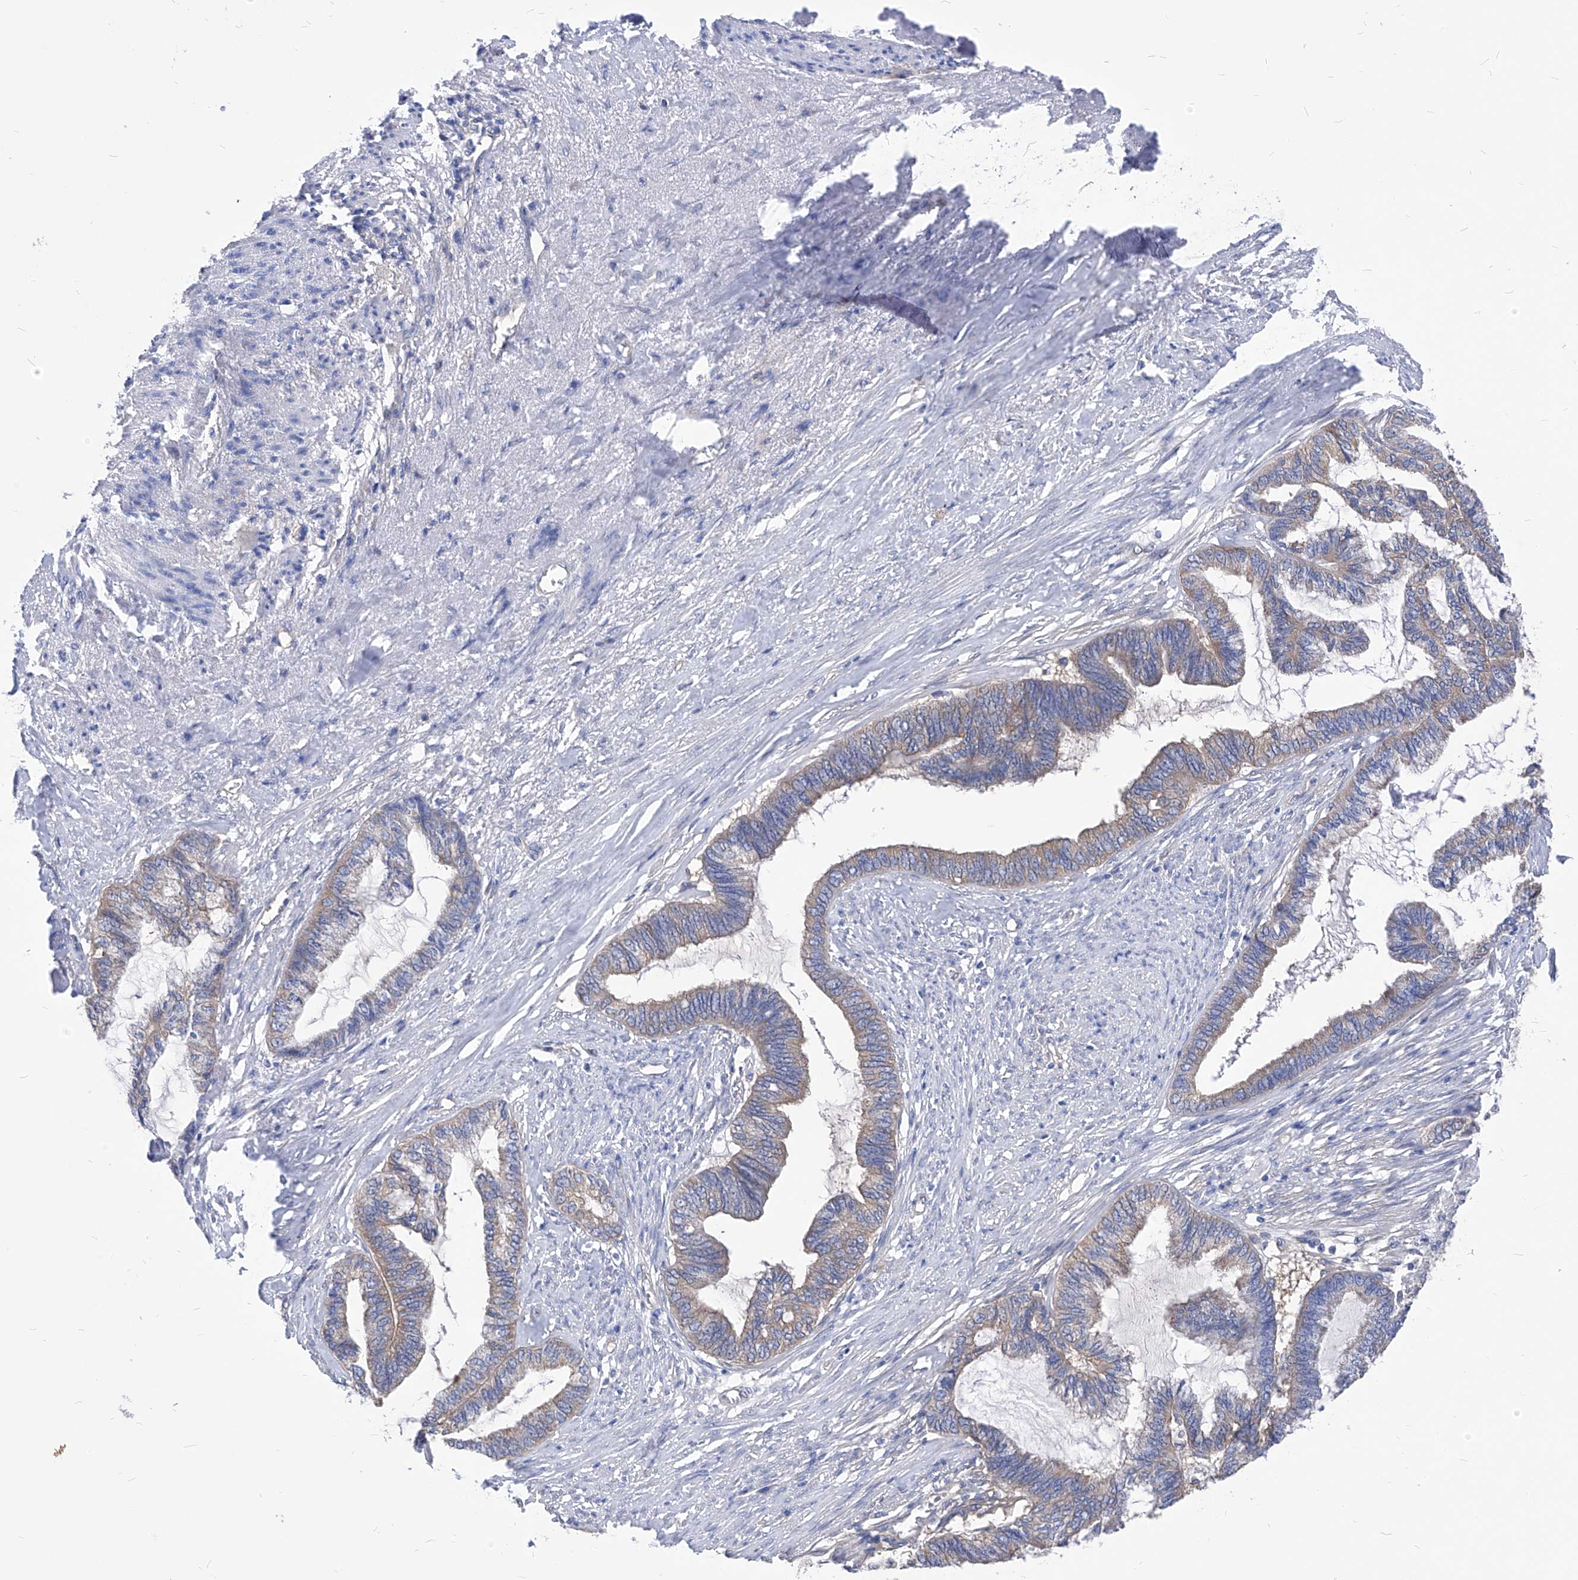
{"staining": {"intensity": "weak", "quantity": "25%-75%", "location": "cytoplasmic/membranous"}, "tissue": "endometrial cancer", "cell_type": "Tumor cells", "image_type": "cancer", "snomed": [{"axis": "morphology", "description": "Adenocarcinoma, NOS"}, {"axis": "topography", "description": "Endometrium"}], "caption": "This is an image of immunohistochemistry staining of adenocarcinoma (endometrial), which shows weak expression in the cytoplasmic/membranous of tumor cells.", "gene": "XPNPEP1", "patient": {"sex": "female", "age": 86}}